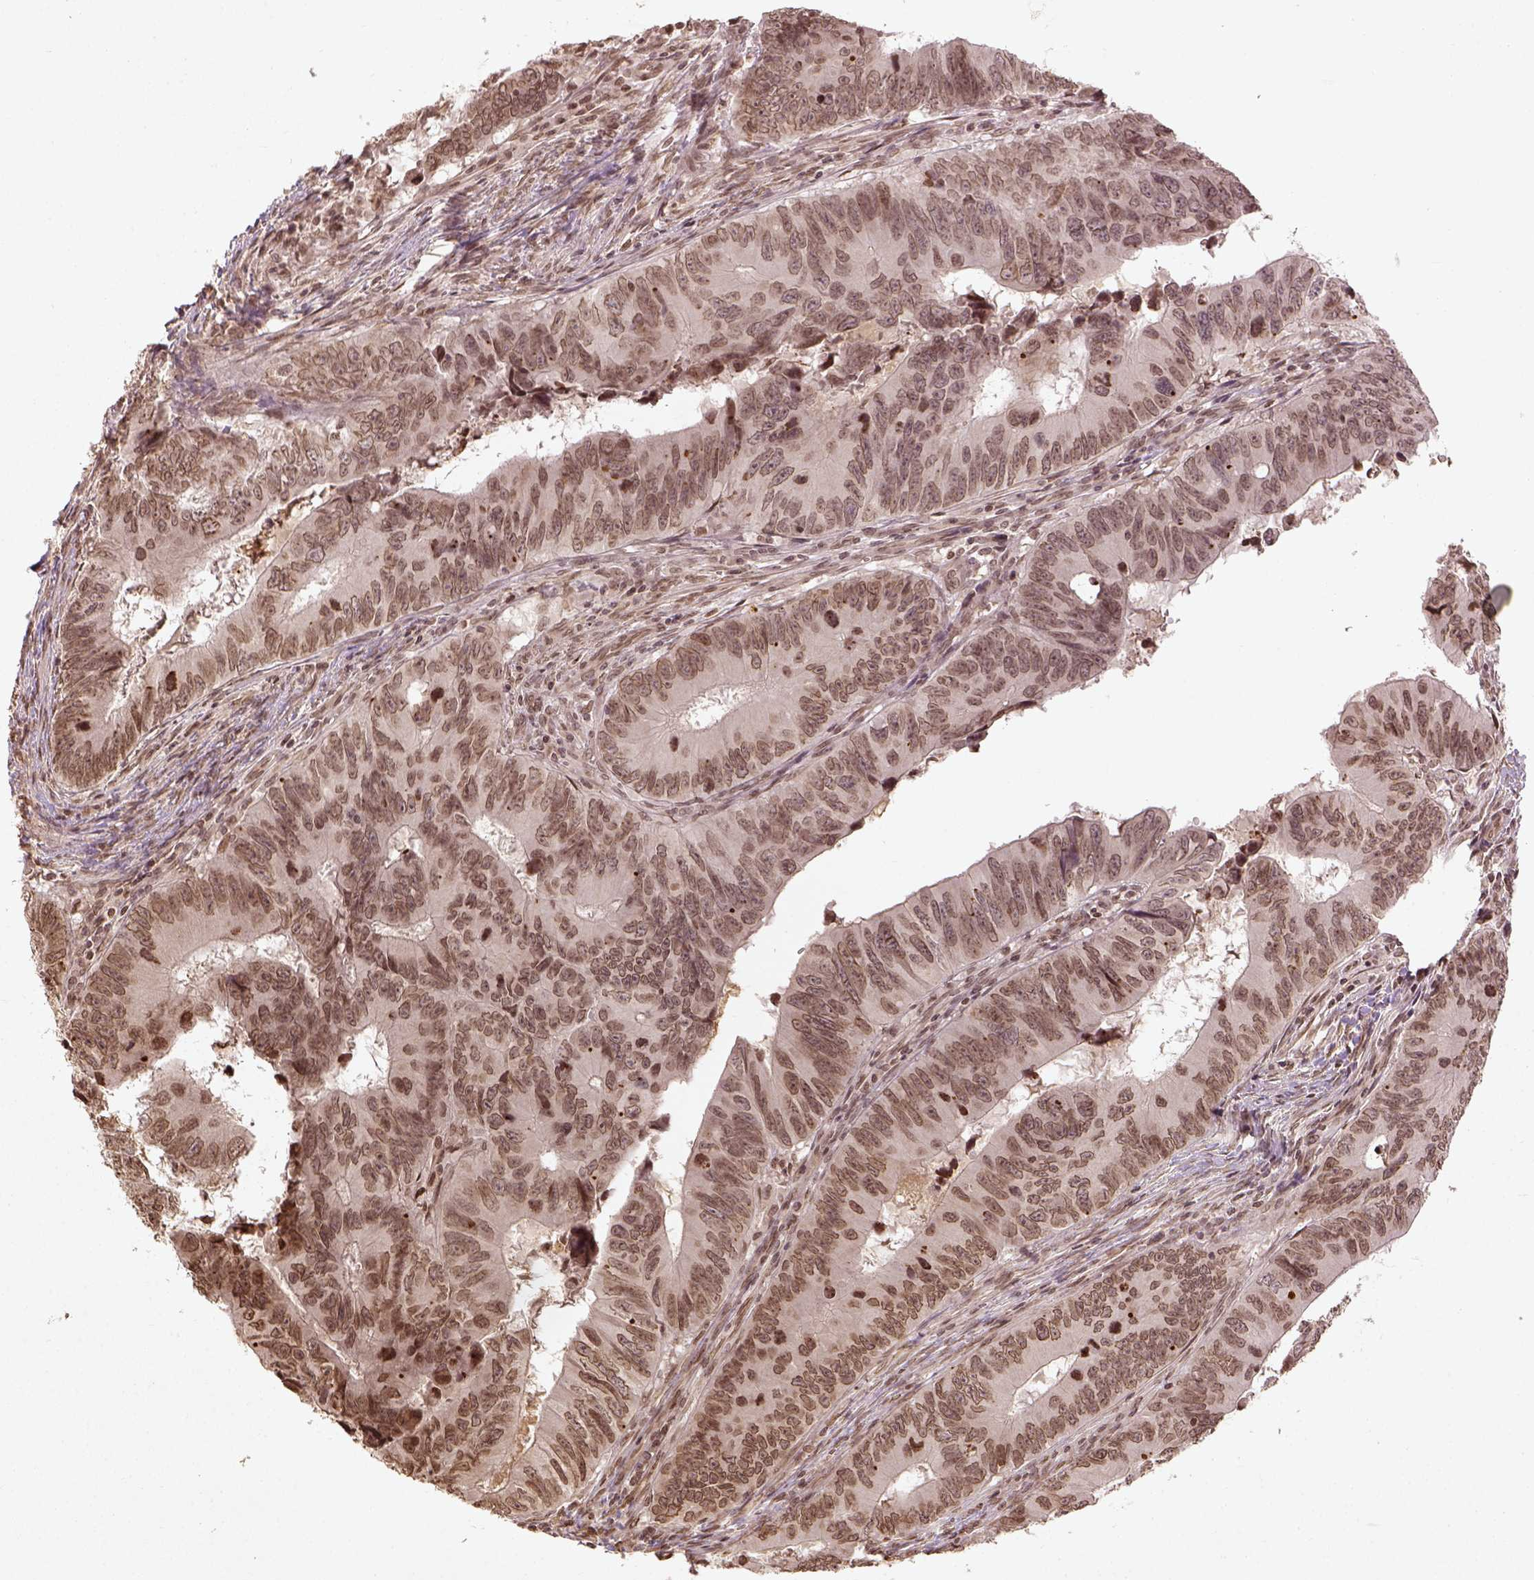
{"staining": {"intensity": "moderate", "quantity": ">75%", "location": "nuclear"}, "tissue": "colorectal cancer", "cell_type": "Tumor cells", "image_type": "cancer", "snomed": [{"axis": "morphology", "description": "Adenocarcinoma, NOS"}, {"axis": "topography", "description": "Colon"}], "caption": "The photomicrograph demonstrates staining of colorectal adenocarcinoma, revealing moderate nuclear protein staining (brown color) within tumor cells.", "gene": "BANF1", "patient": {"sex": "female", "age": 82}}